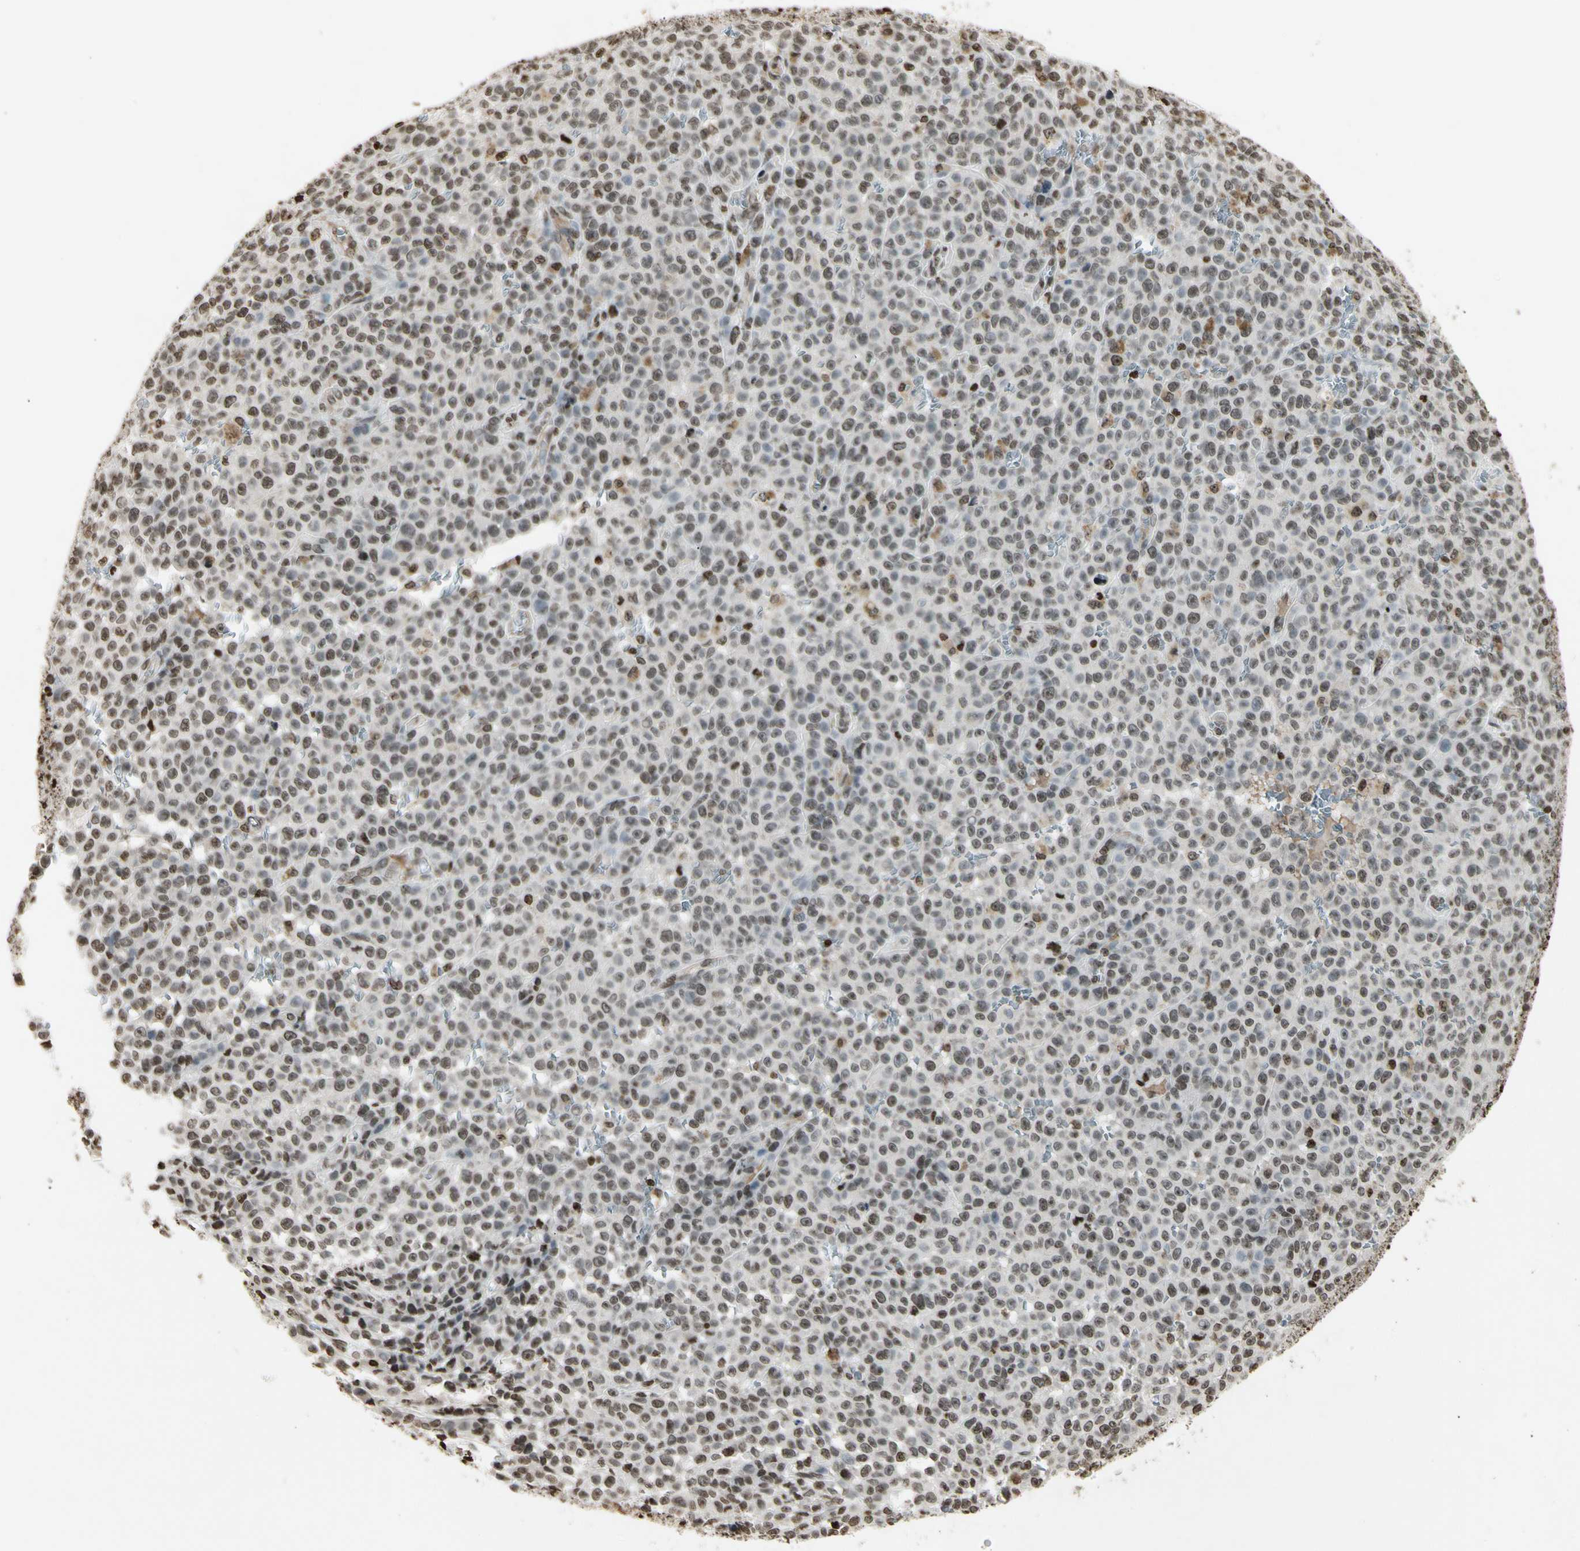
{"staining": {"intensity": "weak", "quantity": ">75%", "location": "nuclear"}, "tissue": "melanoma", "cell_type": "Tumor cells", "image_type": "cancer", "snomed": [{"axis": "morphology", "description": "Malignant melanoma, NOS"}, {"axis": "topography", "description": "Skin"}], "caption": "This micrograph shows IHC staining of melanoma, with low weak nuclear expression in about >75% of tumor cells.", "gene": "RORA", "patient": {"sex": "female", "age": 82}}